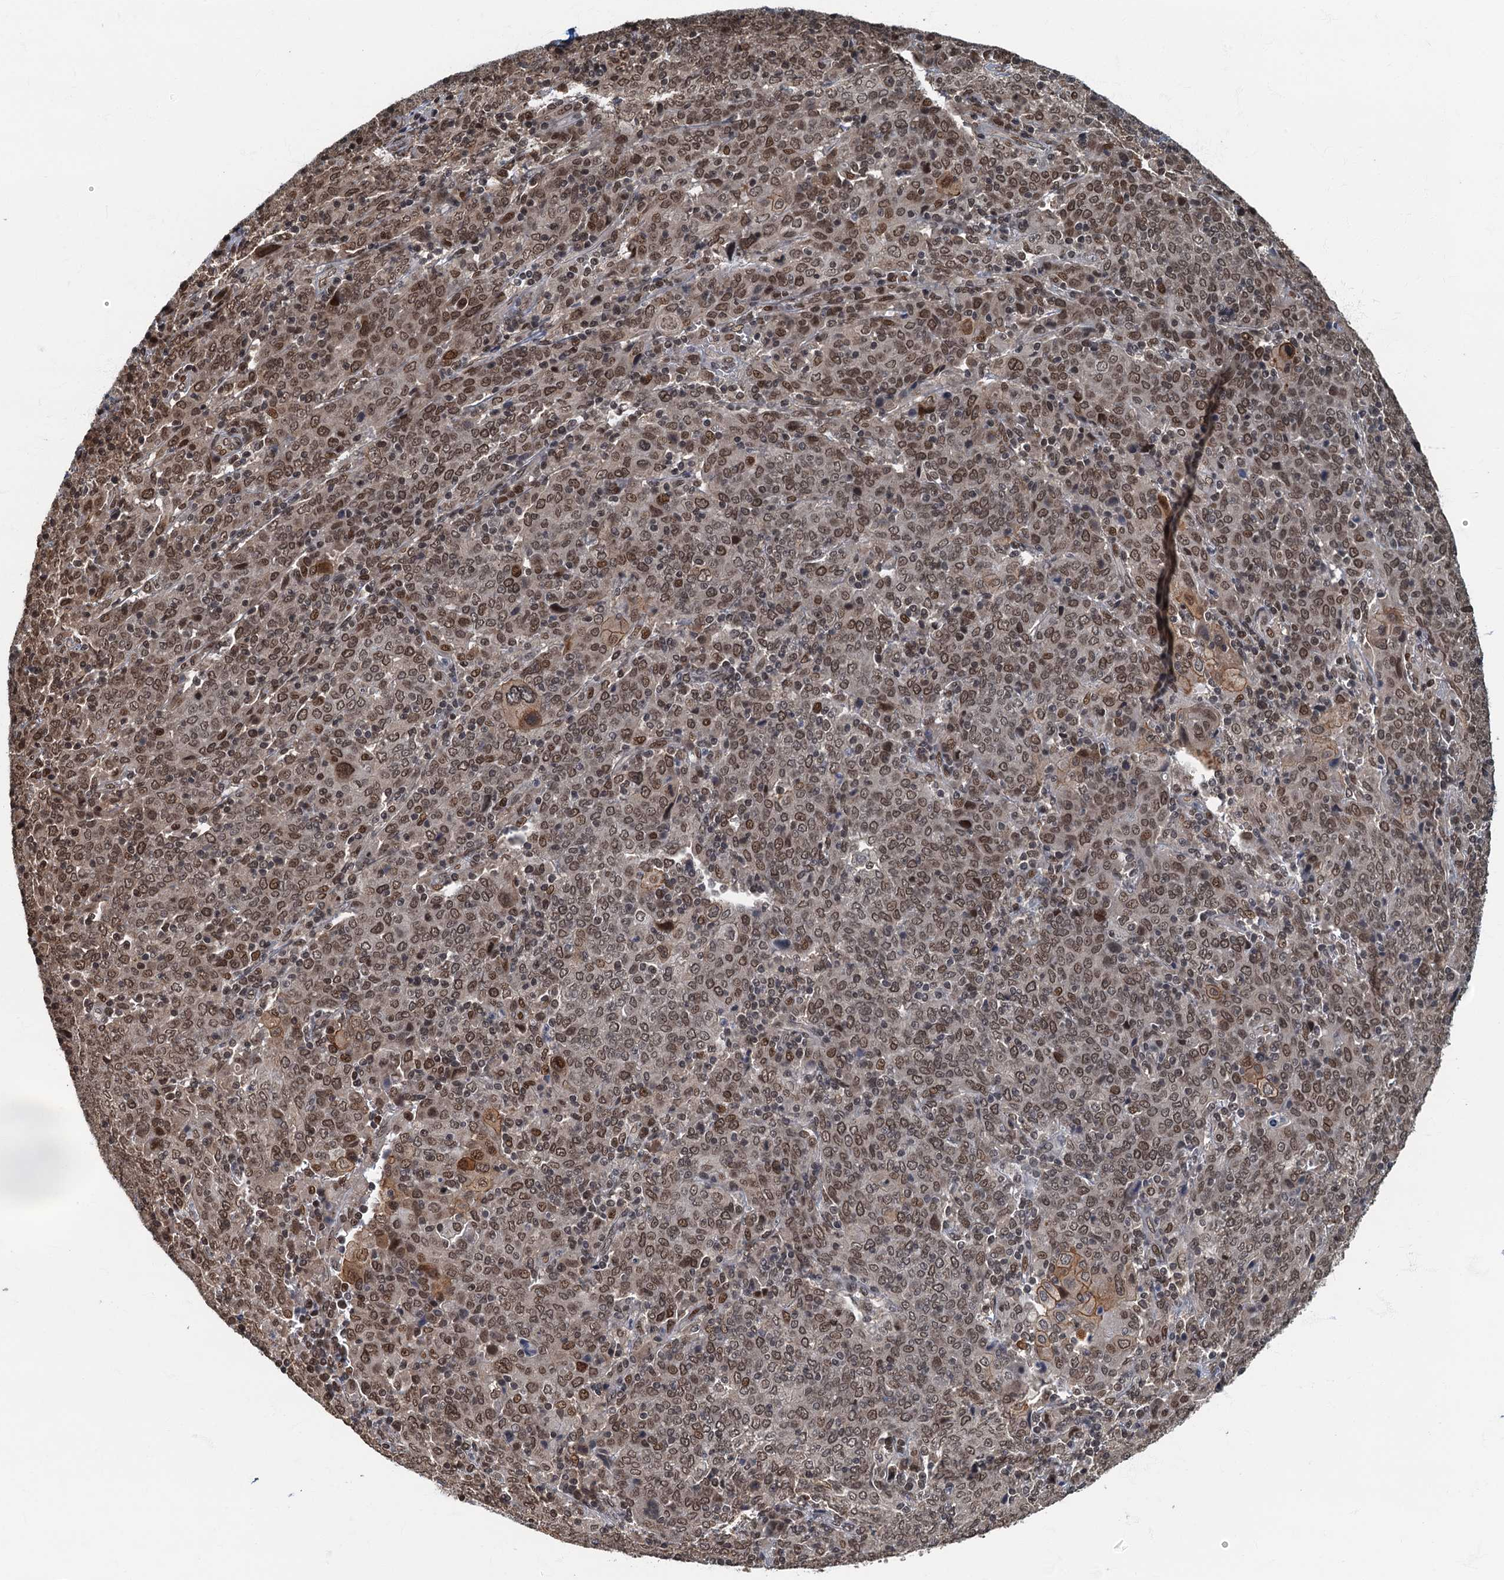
{"staining": {"intensity": "moderate", "quantity": ">75%", "location": "nuclear"}, "tissue": "cervical cancer", "cell_type": "Tumor cells", "image_type": "cancer", "snomed": [{"axis": "morphology", "description": "Squamous cell carcinoma, NOS"}, {"axis": "topography", "description": "Cervix"}], "caption": "This image shows cervical cancer stained with immunohistochemistry to label a protein in brown. The nuclear of tumor cells show moderate positivity for the protein. Nuclei are counter-stained blue.", "gene": "CKAP2L", "patient": {"sex": "female", "age": 67}}